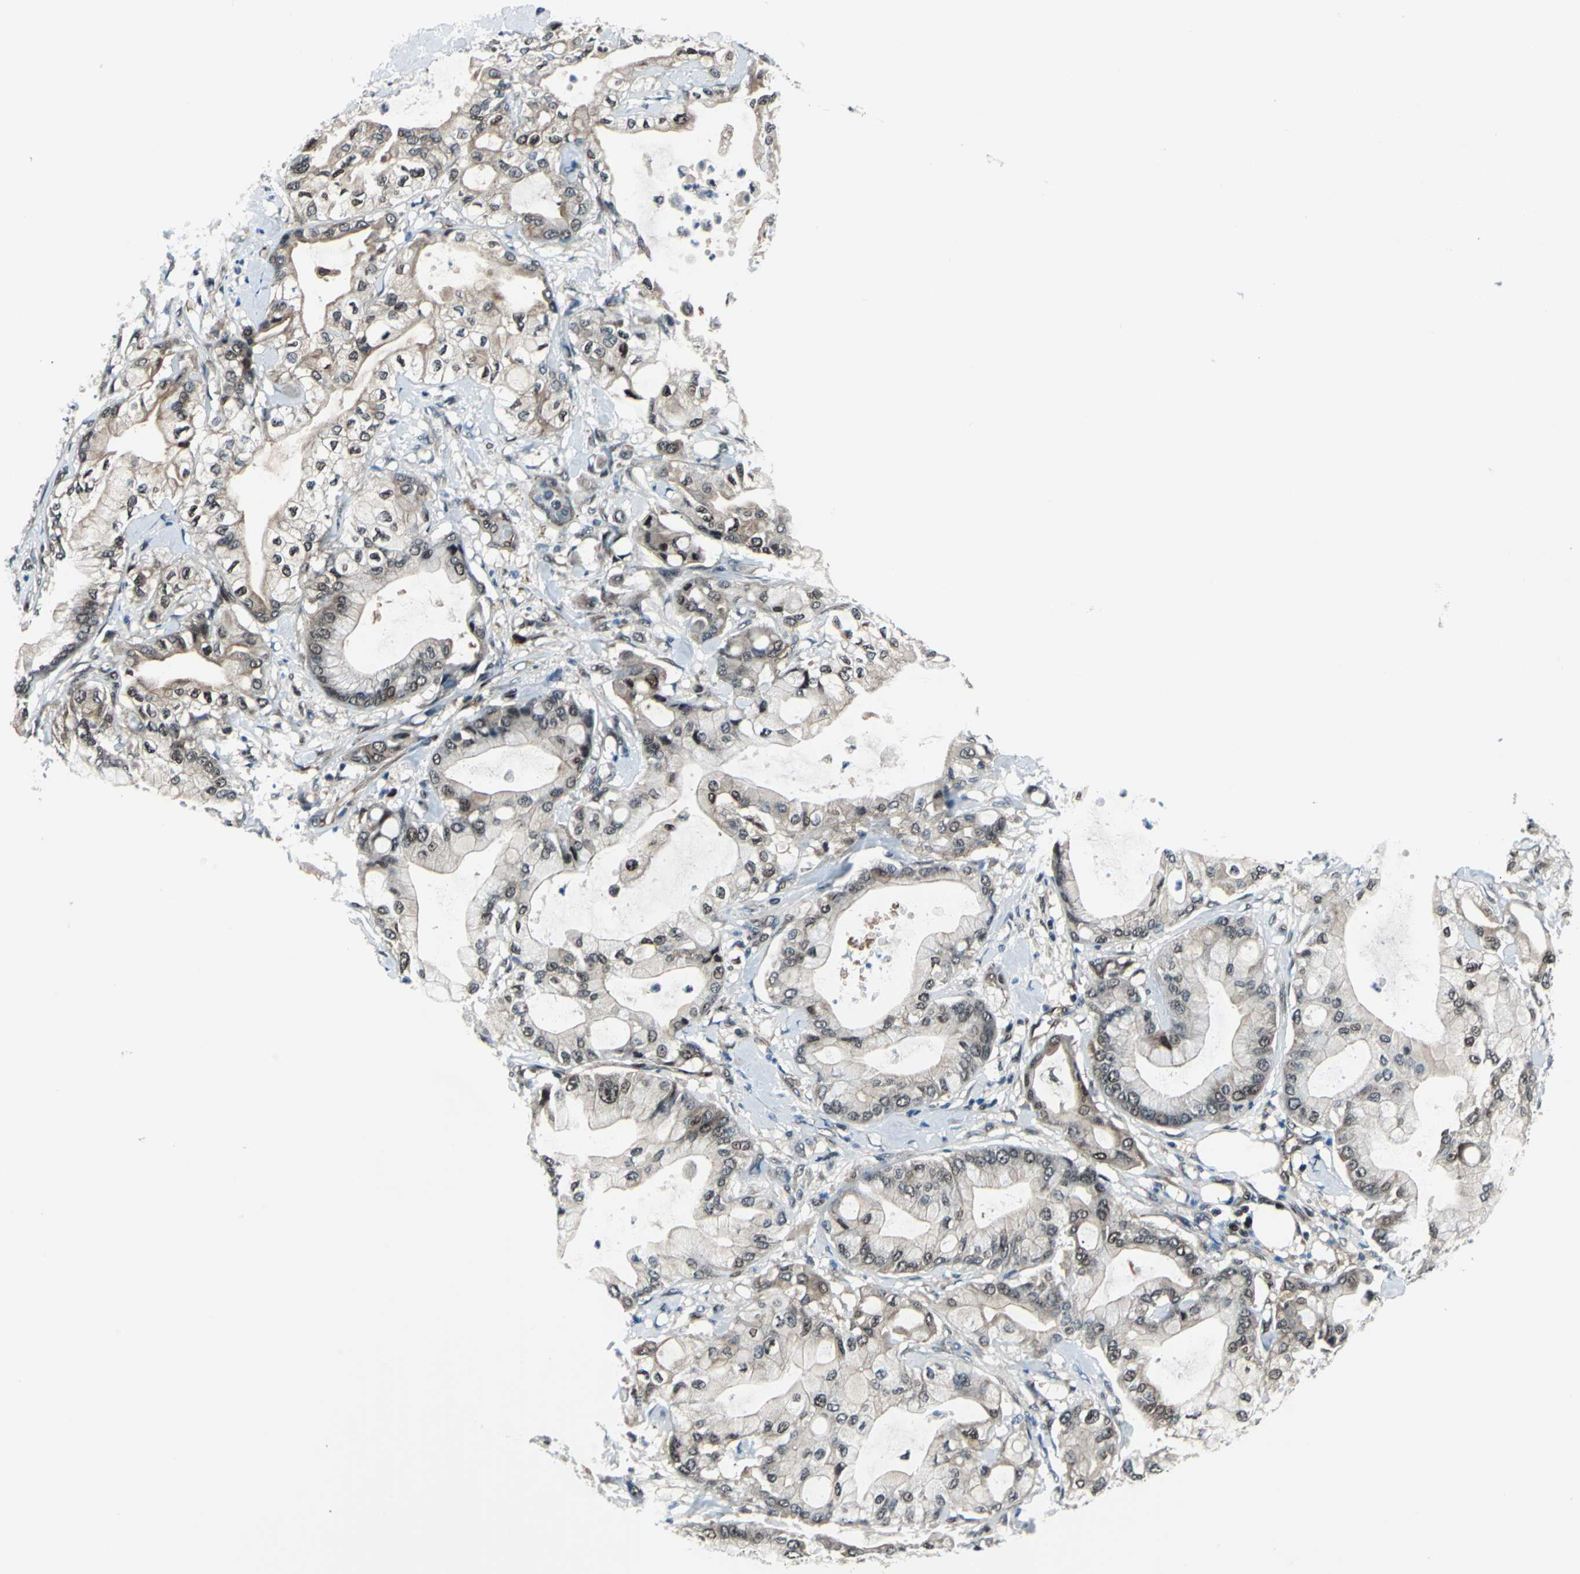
{"staining": {"intensity": "weak", "quantity": "25%-75%", "location": "cytoplasmic/membranous,nuclear"}, "tissue": "pancreatic cancer", "cell_type": "Tumor cells", "image_type": "cancer", "snomed": [{"axis": "morphology", "description": "Adenocarcinoma, NOS"}, {"axis": "morphology", "description": "Adenocarcinoma, metastatic, NOS"}, {"axis": "topography", "description": "Lymph node"}, {"axis": "topography", "description": "Pancreas"}, {"axis": "topography", "description": "Duodenum"}], "caption": "Pancreatic adenocarcinoma tissue shows weak cytoplasmic/membranous and nuclear staining in approximately 25%-75% of tumor cells", "gene": "POLR3K", "patient": {"sex": "female", "age": 64}}